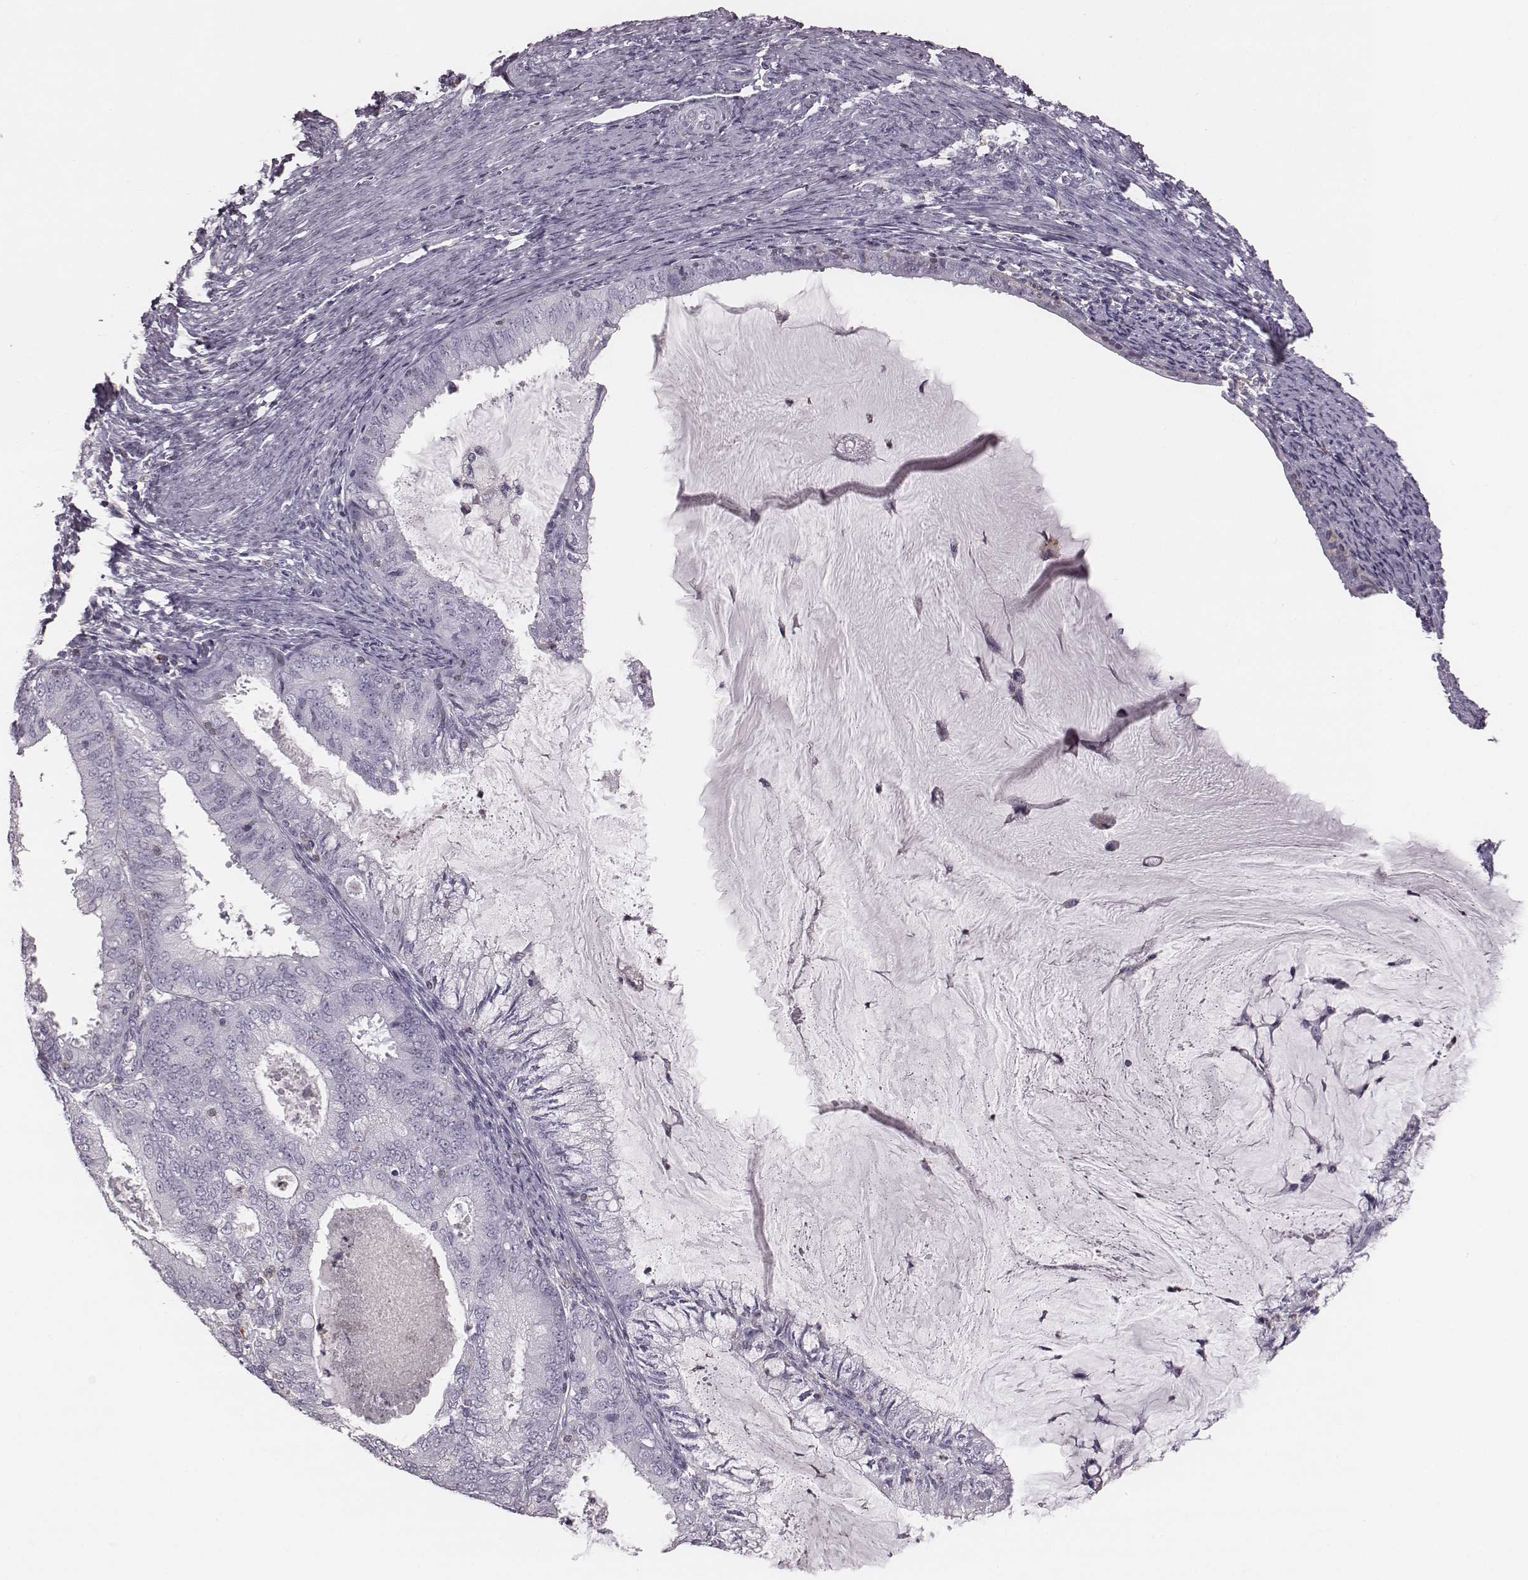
{"staining": {"intensity": "negative", "quantity": "none", "location": "none"}, "tissue": "endometrial cancer", "cell_type": "Tumor cells", "image_type": "cancer", "snomed": [{"axis": "morphology", "description": "Adenocarcinoma, NOS"}, {"axis": "topography", "description": "Endometrium"}], "caption": "Immunohistochemistry photomicrograph of neoplastic tissue: endometrial cancer (adenocarcinoma) stained with DAB displays no significant protein expression in tumor cells. (DAB IHC visualized using brightfield microscopy, high magnification).", "gene": "ZNF365", "patient": {"sex": "female", "age": 57}}